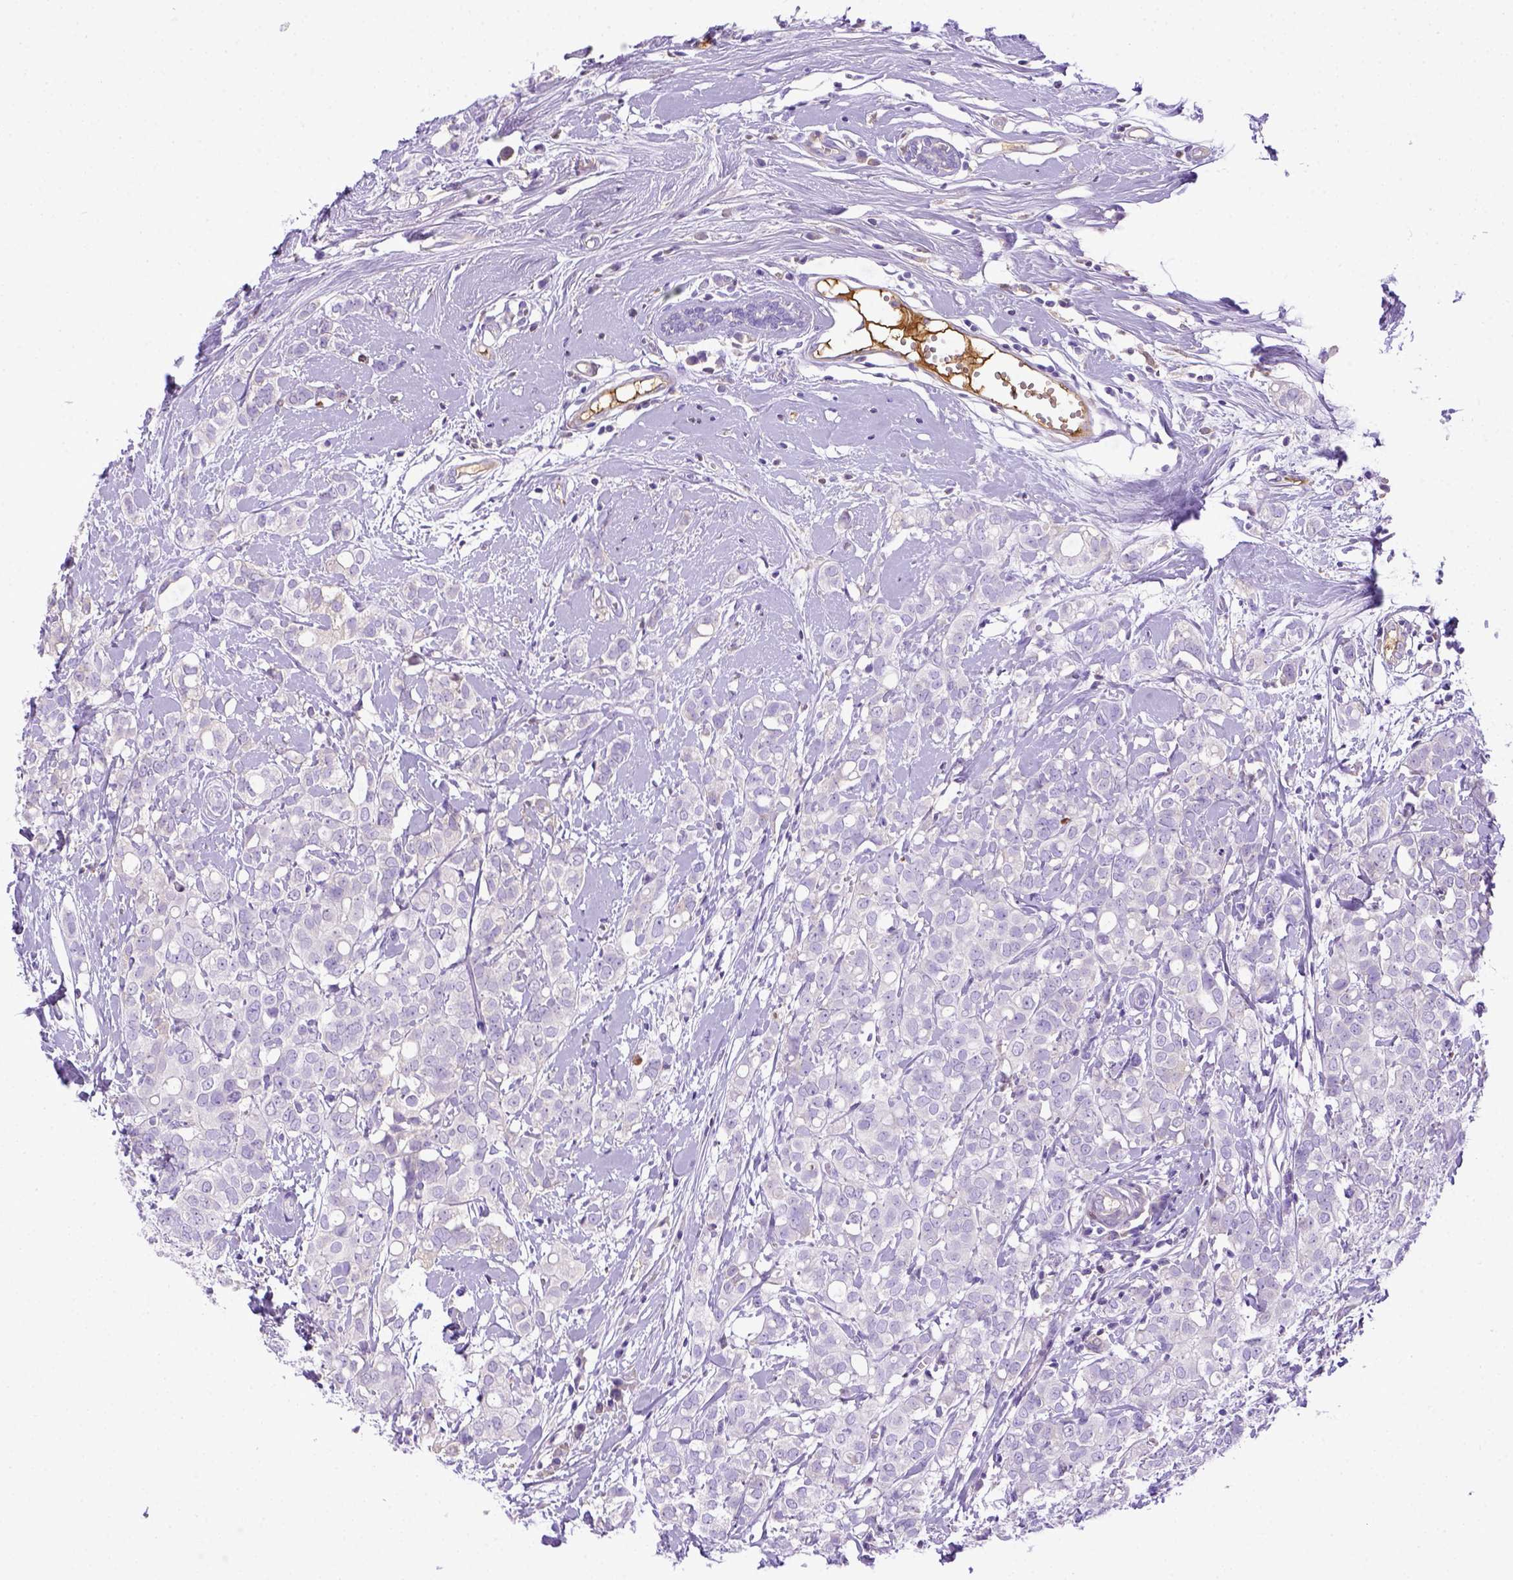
{"staining": {"intensity": "negative", "quantity": "none", "location": "none"}, "tissue": "breast cancer", "cell_type": "Tumor cells", "image_type": "cancer", "snomed": [{"axis": "morphology", "description": "Duct carcinoma"}, {"axis": "topography", "description": "Breast"}], "caption": "Image shows no protein expression in tumor cells of breast cancer (invasive ductal carcinoma) tissue.", "gene": "ITIH4", "patient": {"sex": "female", "age": 40}}